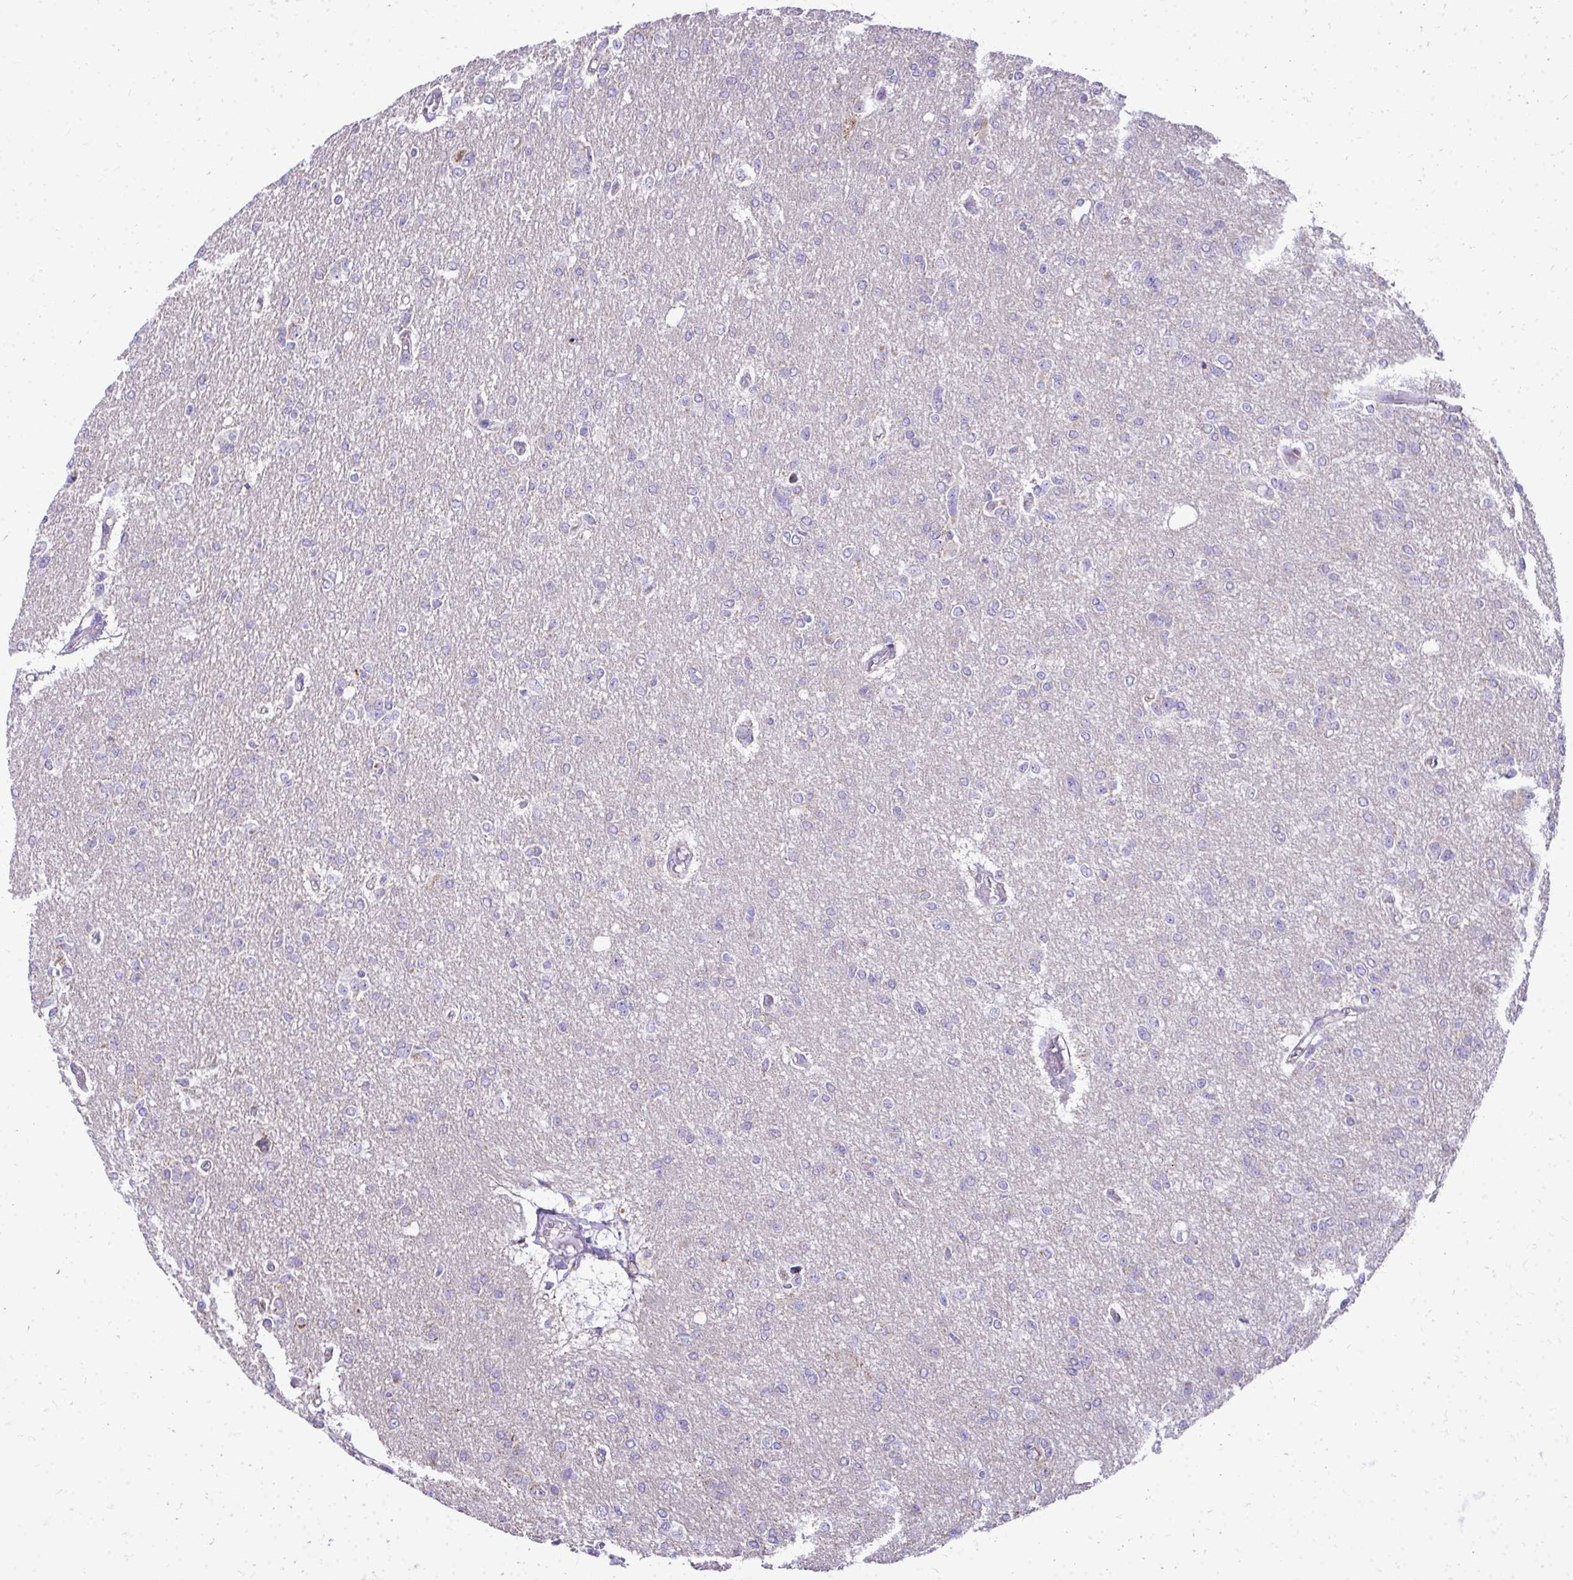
{"staining": {"intensity": "negative", "quantity": "none", "location": "none"}, "tissue": "glioma", "cell_type": "Tumor cells", "image_type": "cancer", "snomed": [{"axis": "morphology", "description": "Glioma, malignant, Low grade"}, {"axis": "topography", "description": "Brain"}], "caption": "The micrograph shows no significant staining in tumor cells of glioma.", "gene": "MPZL2", "patient": {"sex": "male", "age": 26}}